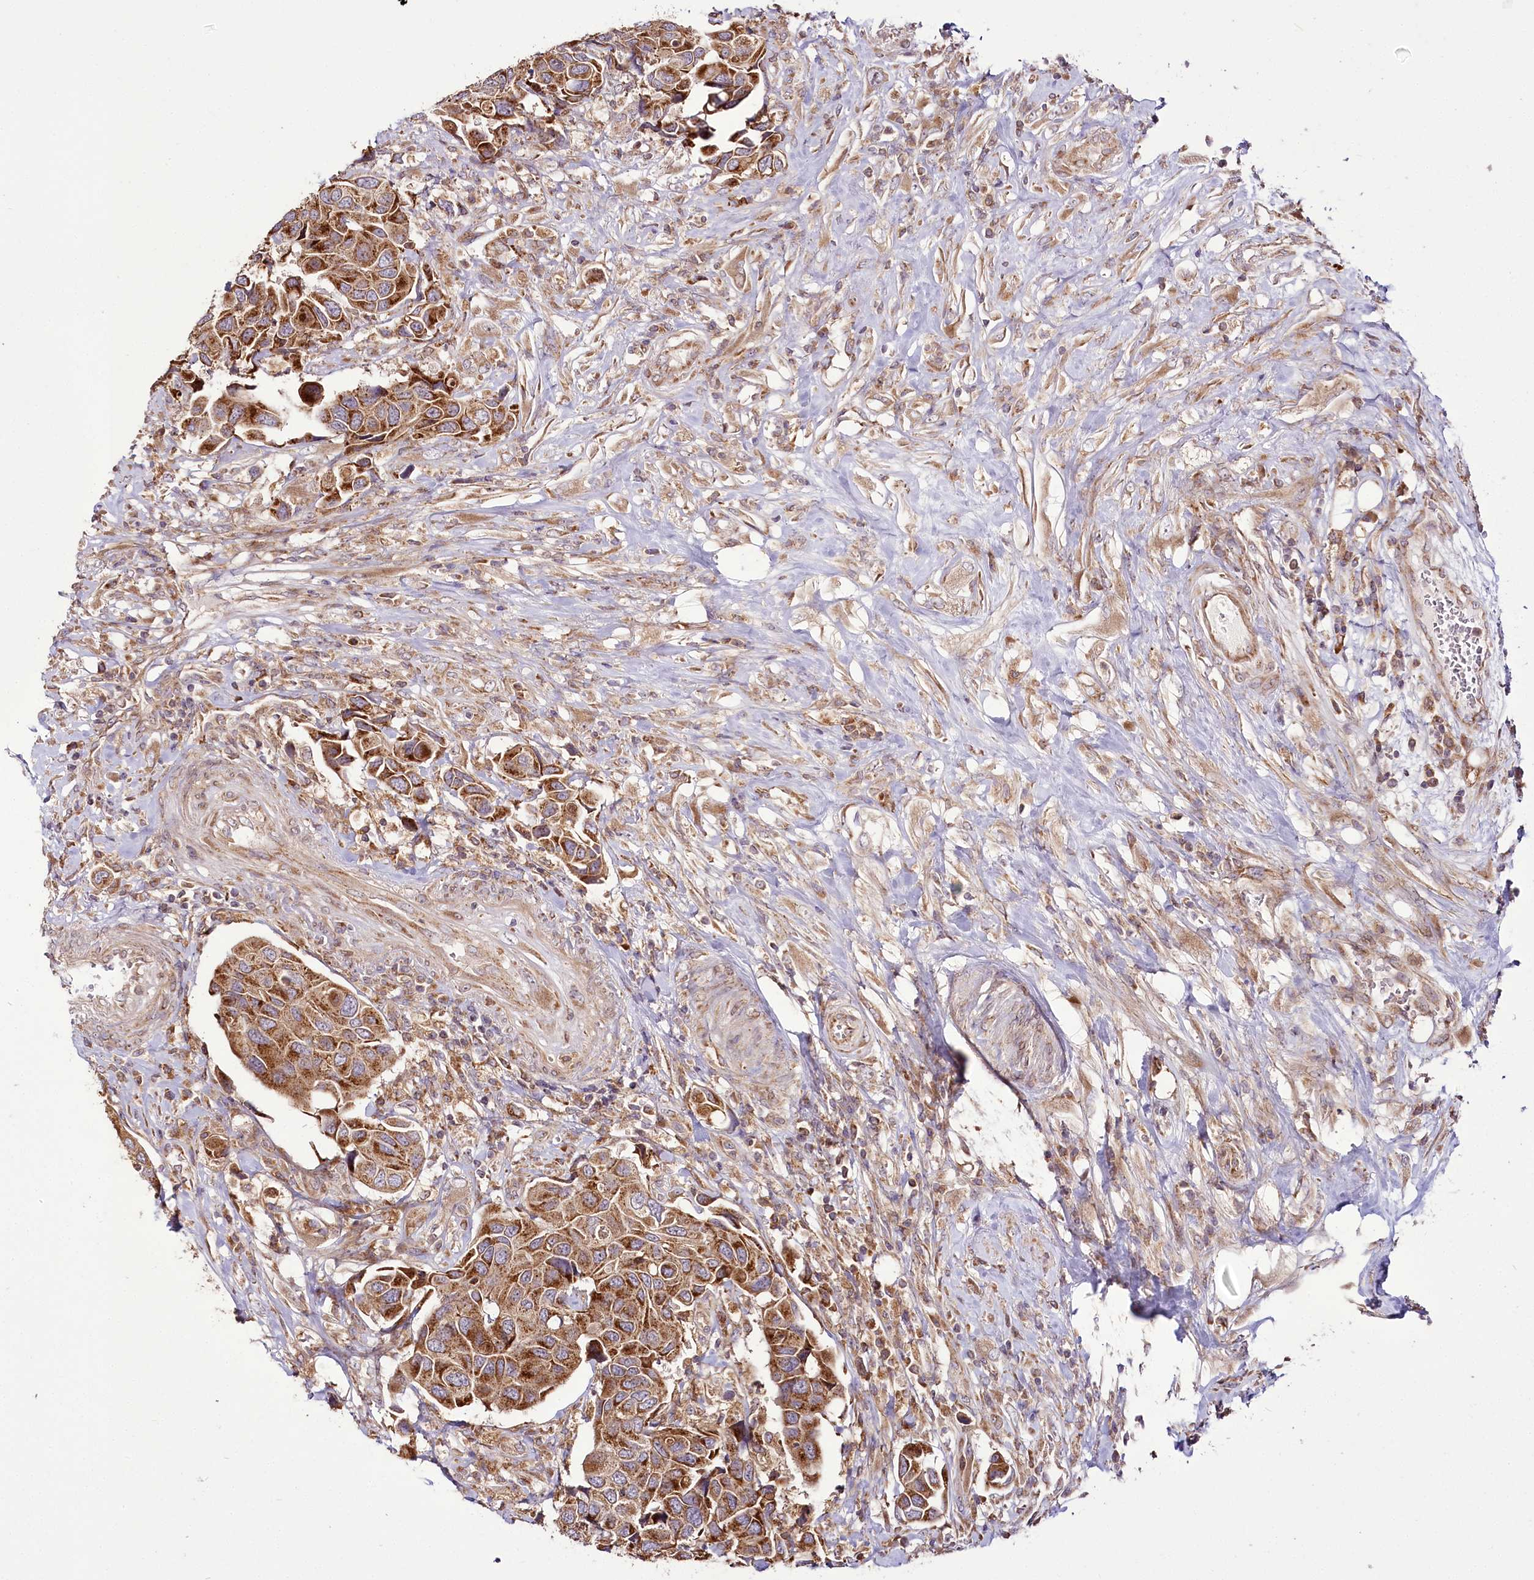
{"staining": {"intensity": "strong", "quantity": ">75%", "location": "cytoplasmic/membranous"}, "tissue": "urothelial cancer", "cell_type": "Tumor cells", "image_type": "cancer", "snomed": [{"axis": "morphology", "description": "Urothelial carcinoma, High grade"}, {"axis": "topography", "description": "Urinary bladder"}], "caption": "Human urothelial cancer stained for a protein (brown) exhibits strong cytoplasmic/membranous positive staining in approximately >75% of tumor cells.", "gene": "RAB7A", "patient": {"sex": "male", "age": 74}}